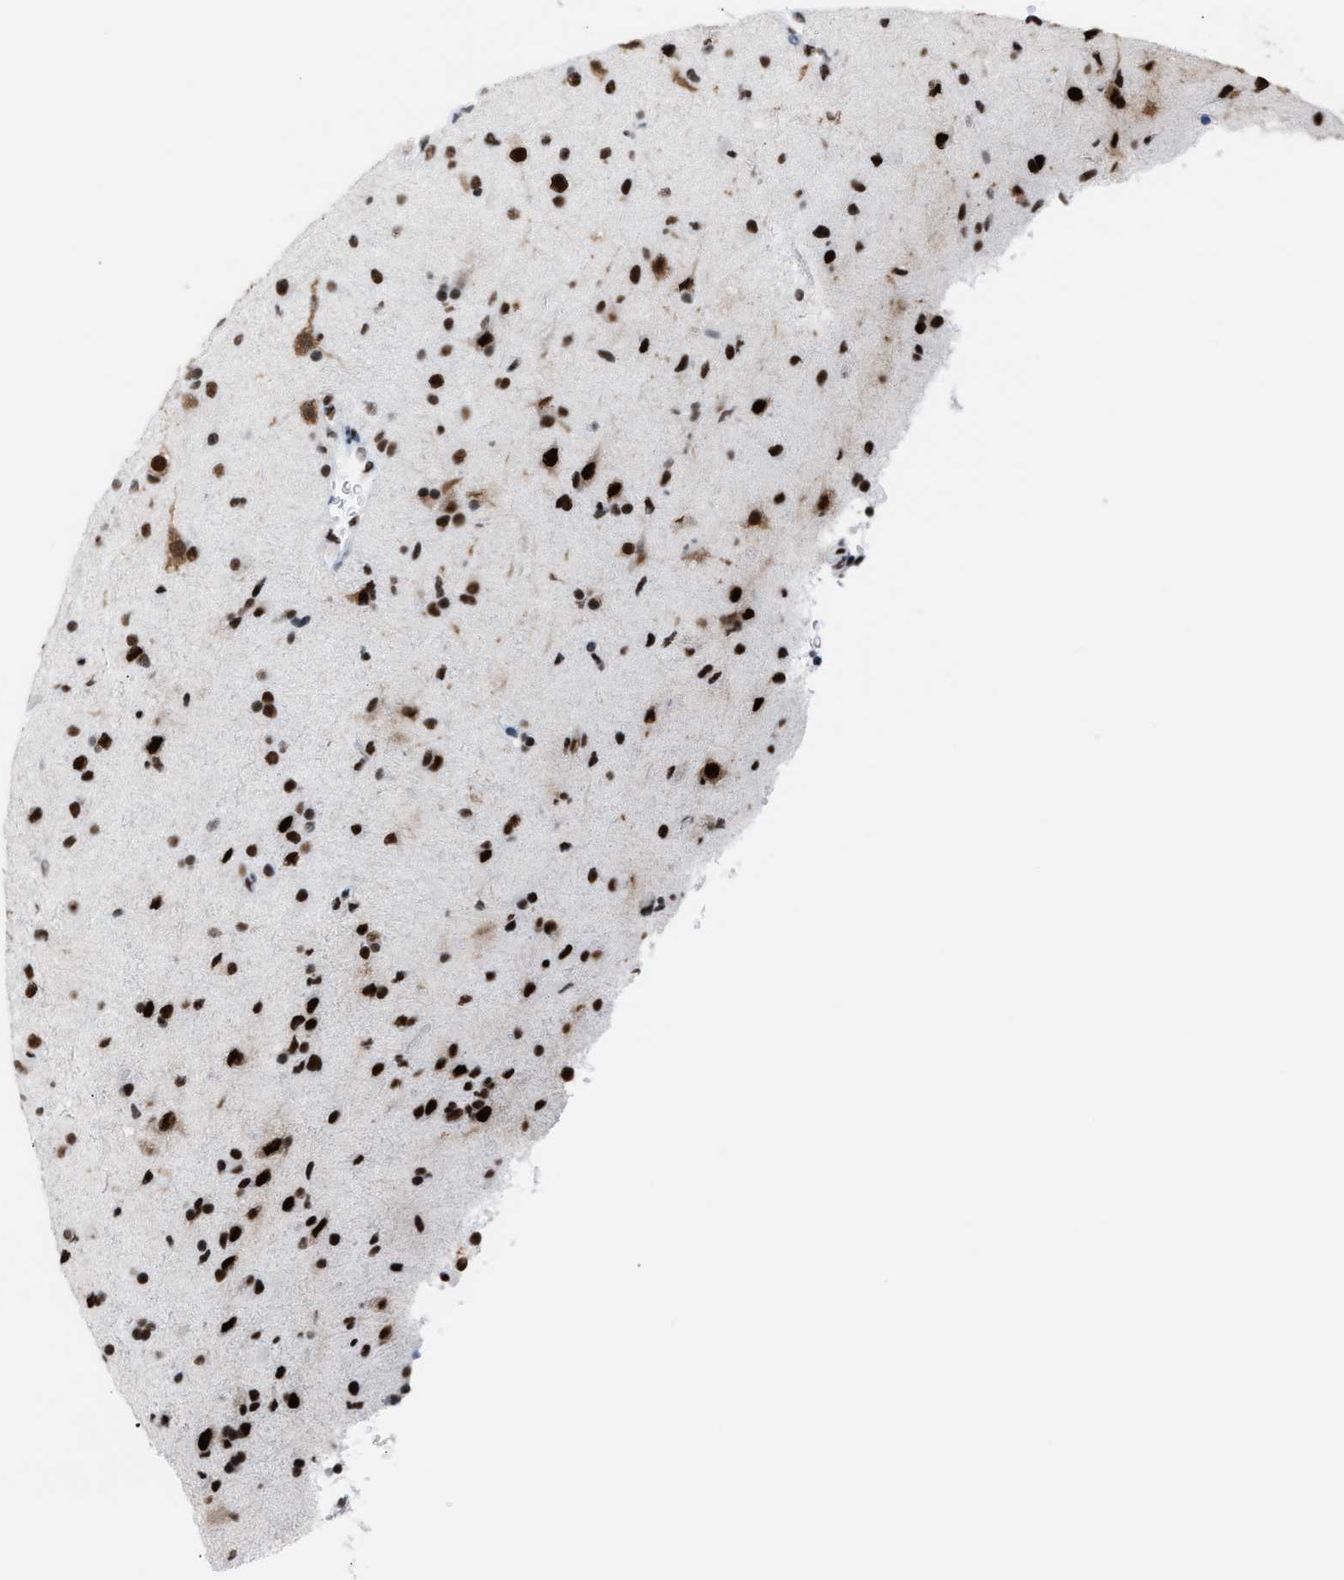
{"staining": {"intensity": "strong", "quantity": ">75%", "location": "nuclear"}, "tissue": "glioma", "cell_type": "Tumor cells", "image_type": "cancer", "snomed": [{"axis": "morphology", "description": "Glioma, malignant, Low grade"}, {"axis": "topography", "description": "Brain"}], "caption": "Protein expression analysis of human malignant glioma (low-grade) reveals strong nuclear staining in about >75% of tumor cells. (DAB IHC with brightfield microscopy, high magnification).", "gene": "CCAR2", "patient": {"sex": "male", "age": 65}}